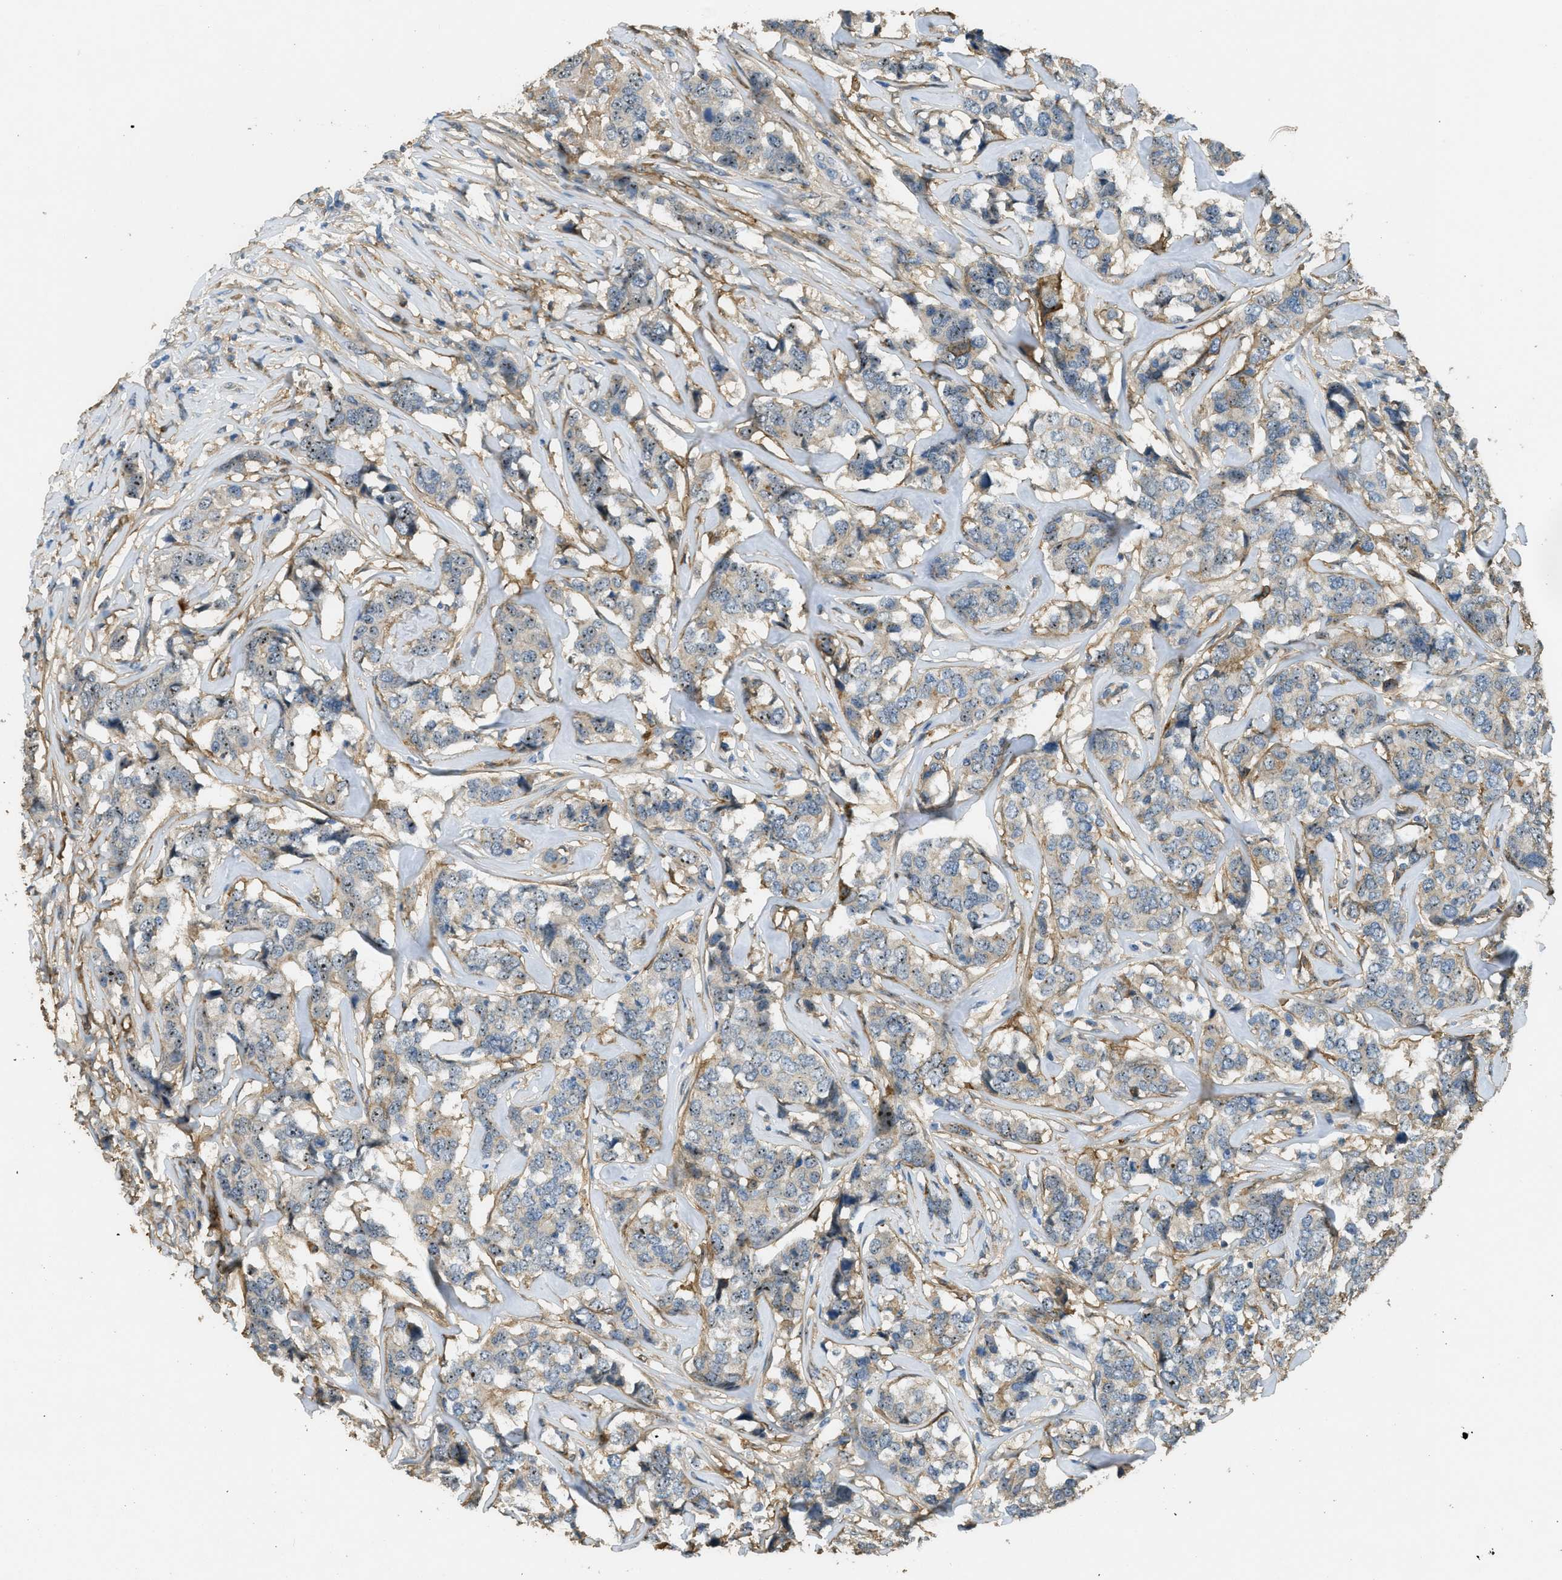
{"staining": {"intensity": "moderate", "quantity": "25%-75%", "location": "nuclear"}, "tissue": "breast cancer", "cell_type": "Tumor cells", "image_type": "cancer", "snomed": [{"axis": "morphology", "description": "Lobular carcinoma"}, {"axis": "topography", "description": "Breast"}], "caption": "Moderate nuclear protein positivity is appreciated in about 25%-75% of tumor cells in lobular carcinoma (breast).", "gene": "OSMR", "patient": {"sex": "female", "age": 59}}